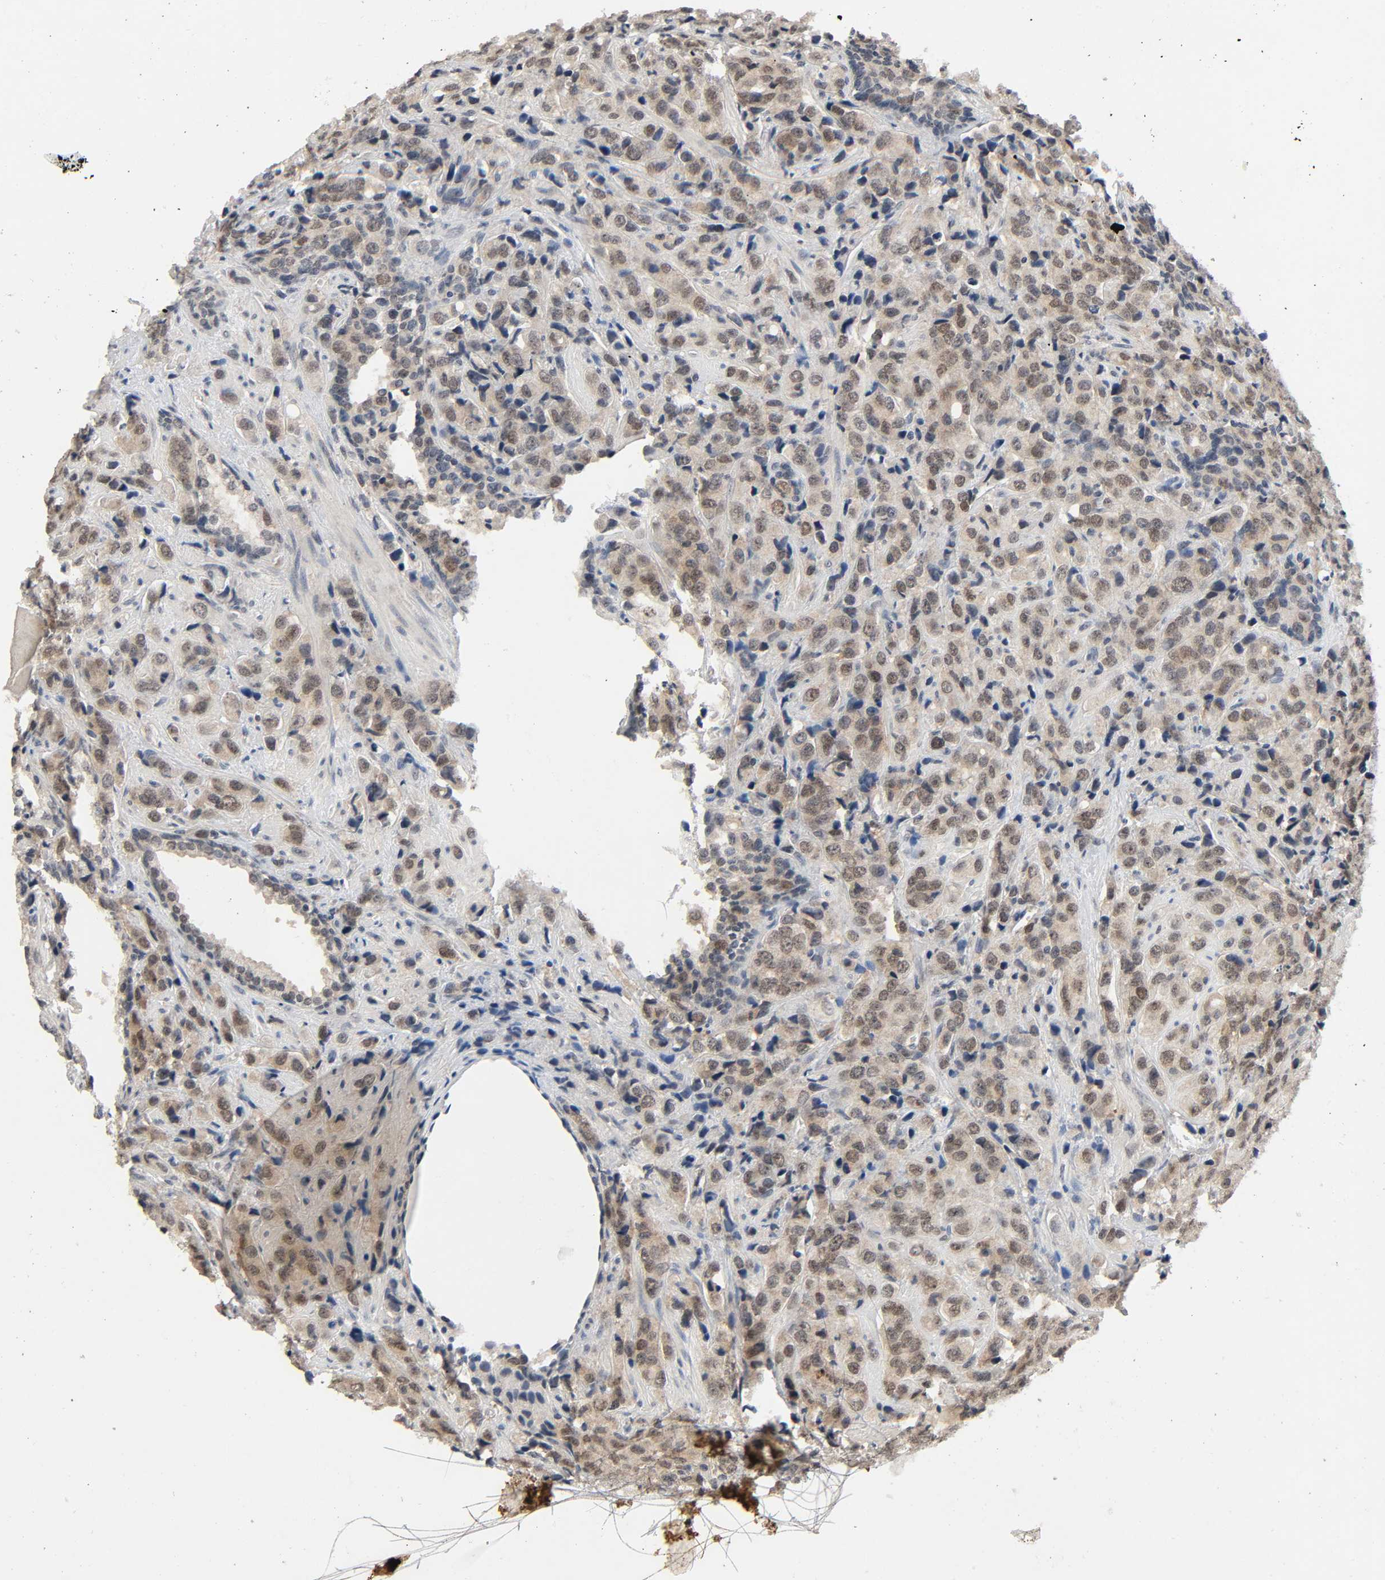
{"staining": {"intensity": "moderate", "quantity": "25%-75%", "location": "cytoplasmic/membranous,nuclear"}, "tissue": "prostate cancer", "cell_type": "Tumor cells", "image_type": "cancer", "snomed": [{"axis": "morphology", "description": "Adenocarcinoma, High grade"}, {"axis": "topography", "description": "Prostate"}], "caption": "Adenocarcinoma (high-grade) (prostate) stained with a brown dye displays moderate cytoplasmic/membranous and nuclear positive expression in about 25%-75% of tumor cells.", "gene": "MAPKAPK5", "patient": {"sex": "male", "age": 70}}